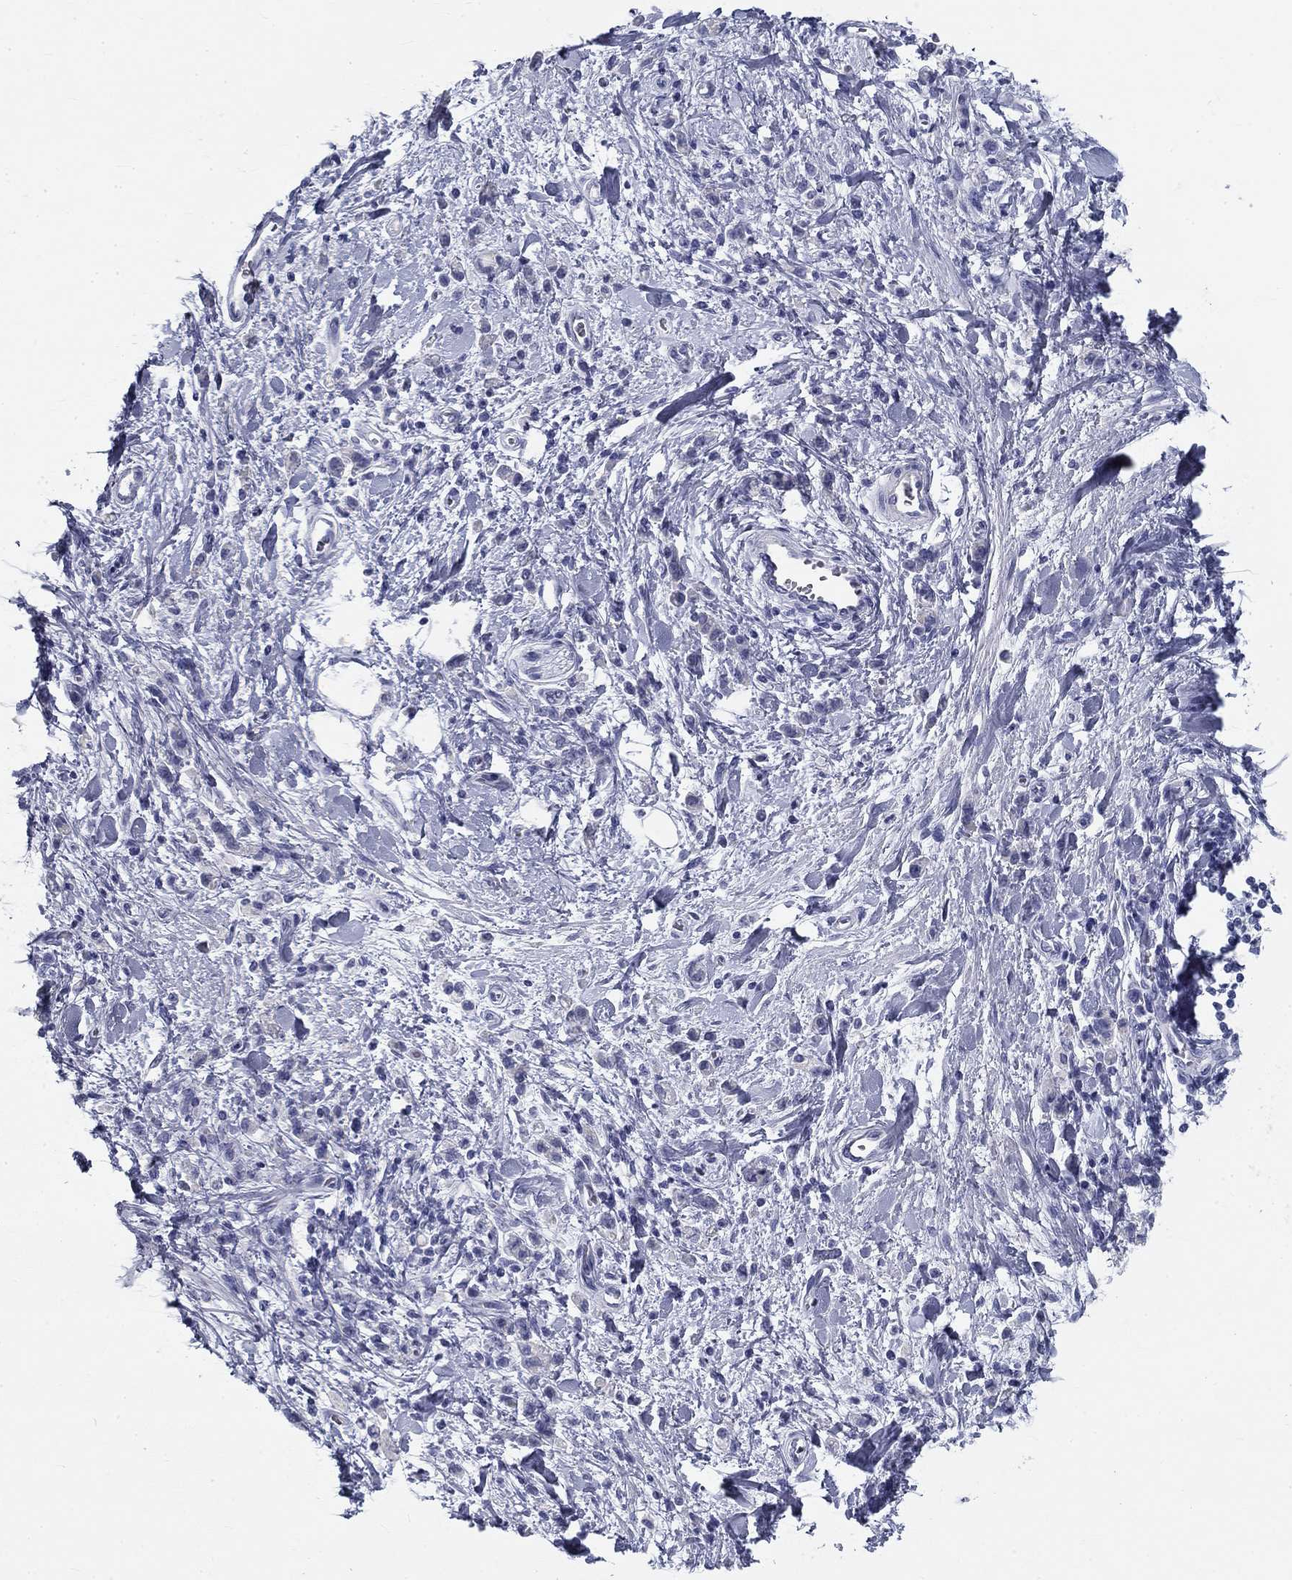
{"staining": {"intensity": "negative", "quantity": "none", "location": "none"}, "tissue": "stomach cancer", "cell_type": "Tumor cells", "image_type": "cancer", "snomed": [{"axis": "morphology", "description": "Adenocarcinoma, NOS"}, {"axis": "topography", "description": "Stomach"}], "caption": "A histopathology image of stomach cancer (adenocarcinoma) stained for a protein exhibits no brown staining in tumor cells.", "gene": "GALNTL5", "patient": {"sex": "male", "age": 77}}